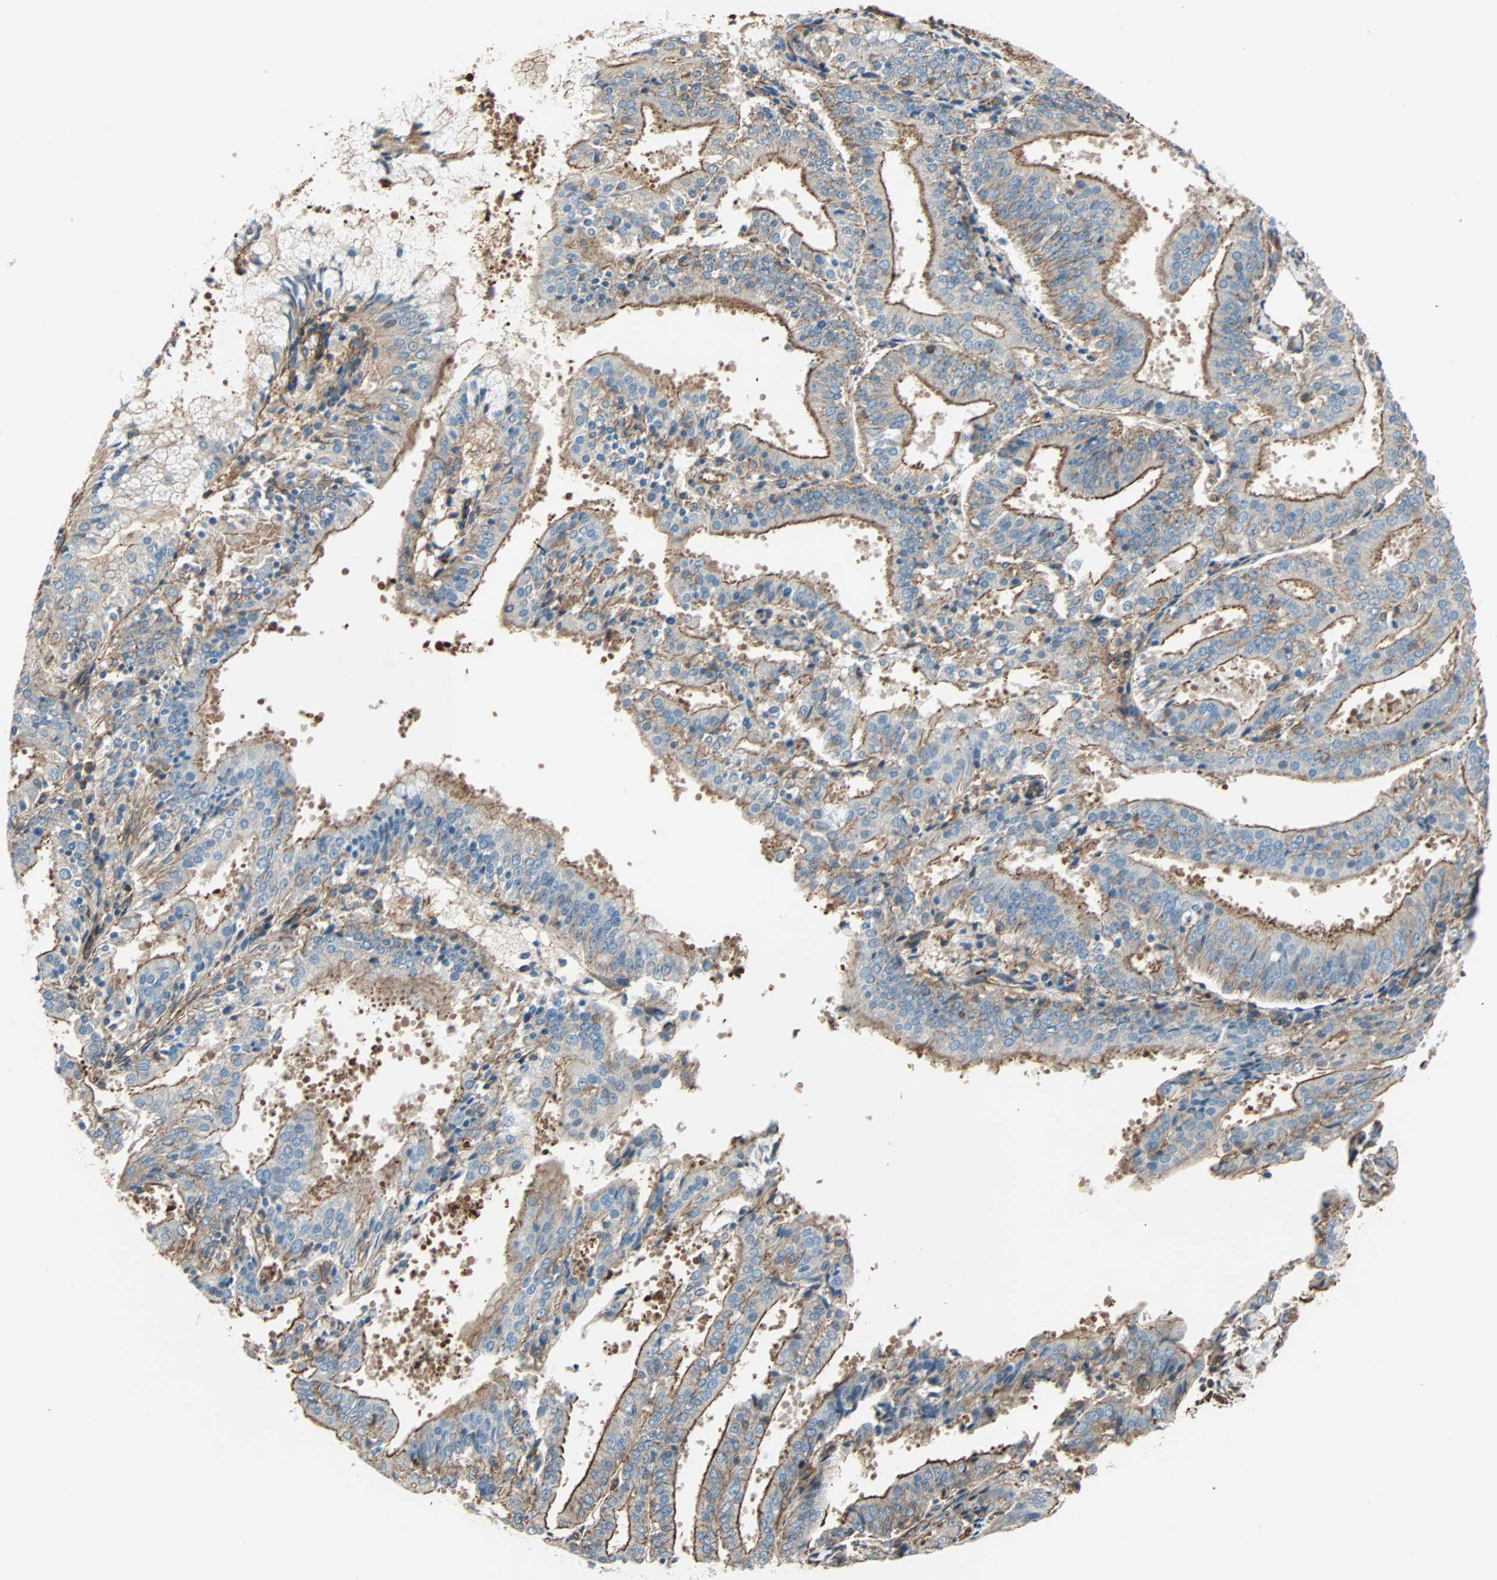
{"staining": {"intensity": "moderate", "quantity": "25%-75%", "location": "cytoplasmic/membranous"}, "tissue": "endometrial cancer", "cell_type": "Tumor cells", "image_type": "cancer", "snomed": [{"axis": "morphology", "description": "Adenocarcinoma, NOS"}, {"axis": "topography", "description": "Endometrium"}], "caption": "Adenocarcinoma (endometrial) stained with a brown dye reveals moderate cytoplasmic/membranous positive staining in approximately 25%-75% of tumor cells.", "gene": "GALNT10", "patient": {"sex": "female", "age": 63}}